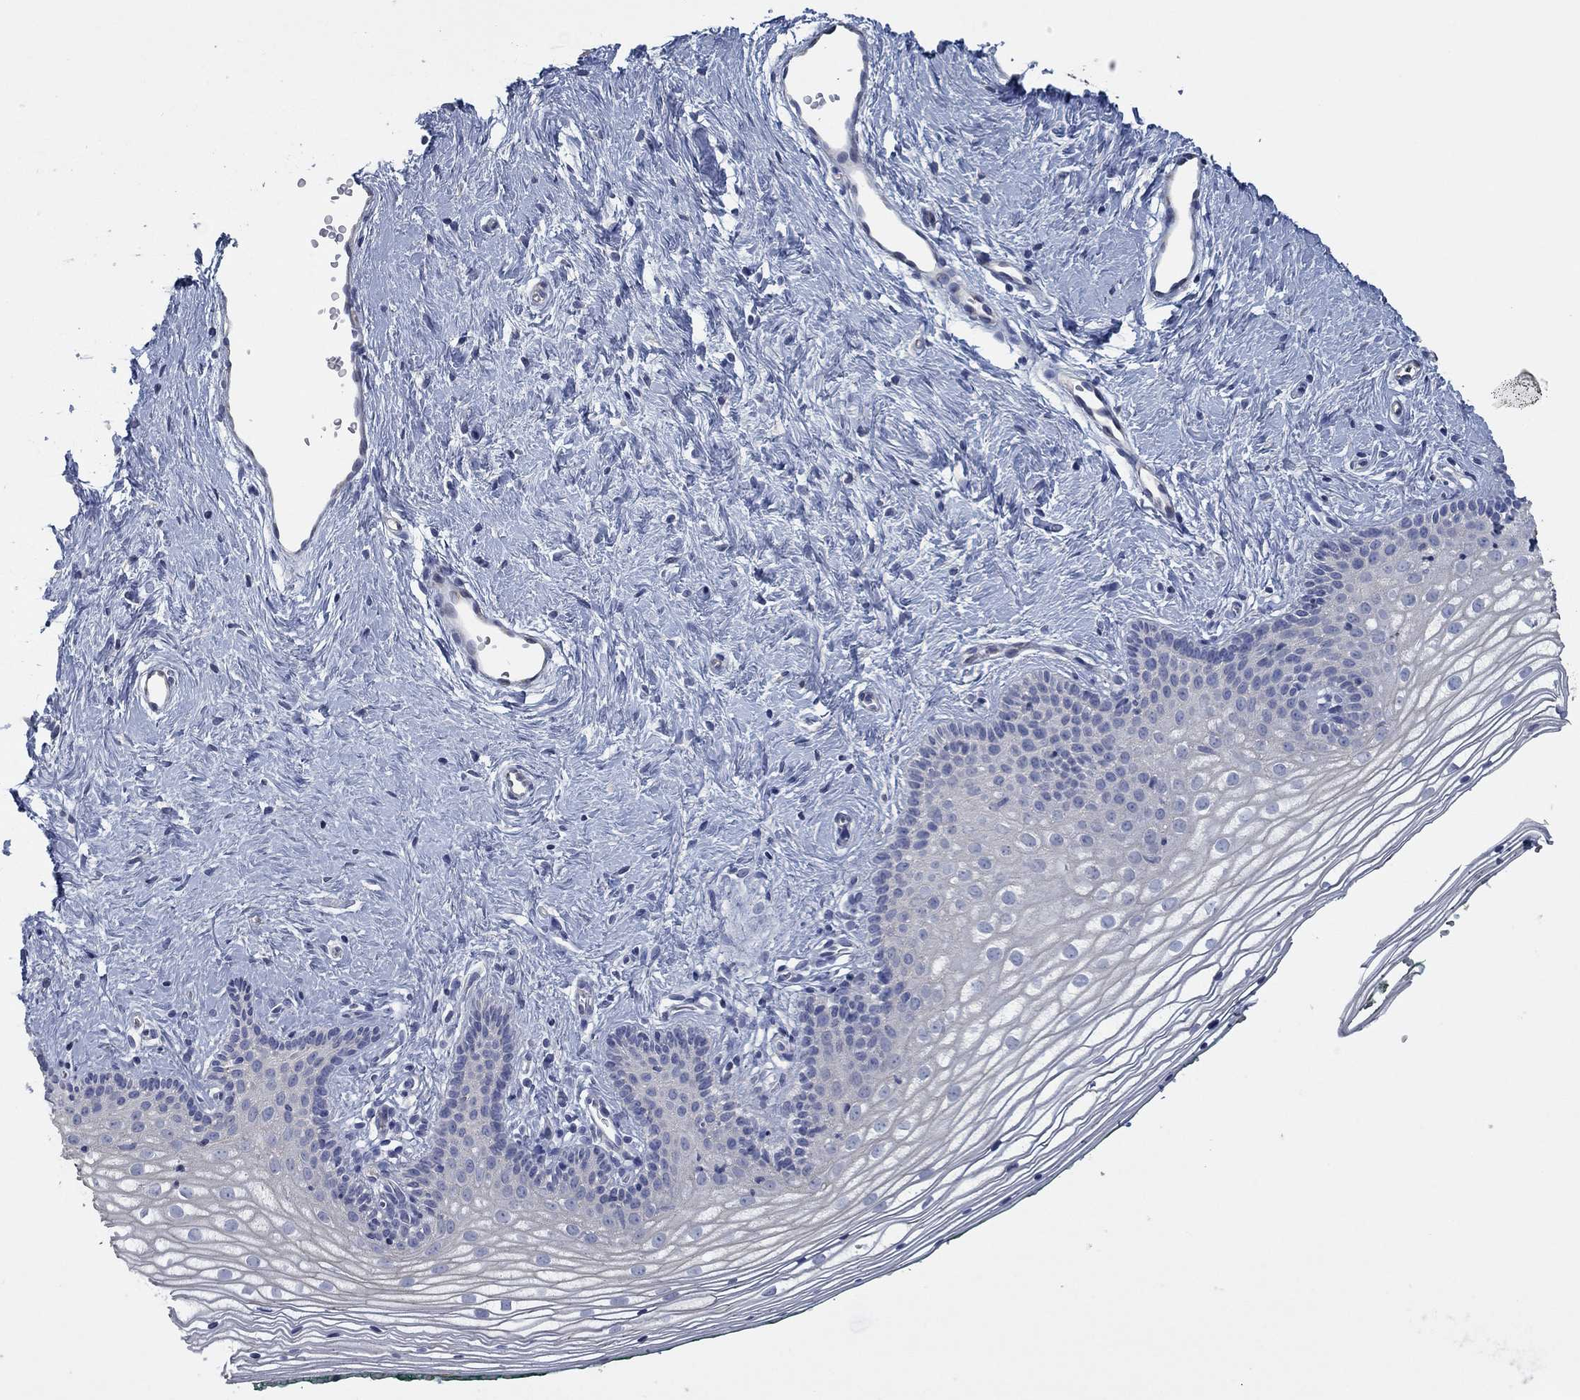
{"staining": {"intensity": "negative", "quantity": "none", "location": "none"}, "tissue": "vagina", "cell_type": "Squamous epithelial cells", "image_type": "normal", "snomed": [{"axis": "morphology", "description": "Normal tissue, NOS"}, {"axis": "topography", "description": "Vagina"}], "caption": "Squamous epithelial cells show no significant protein expression in normal vagina.", "gene": "APOC3", "patient": {"sex": "female", "age": 36}}